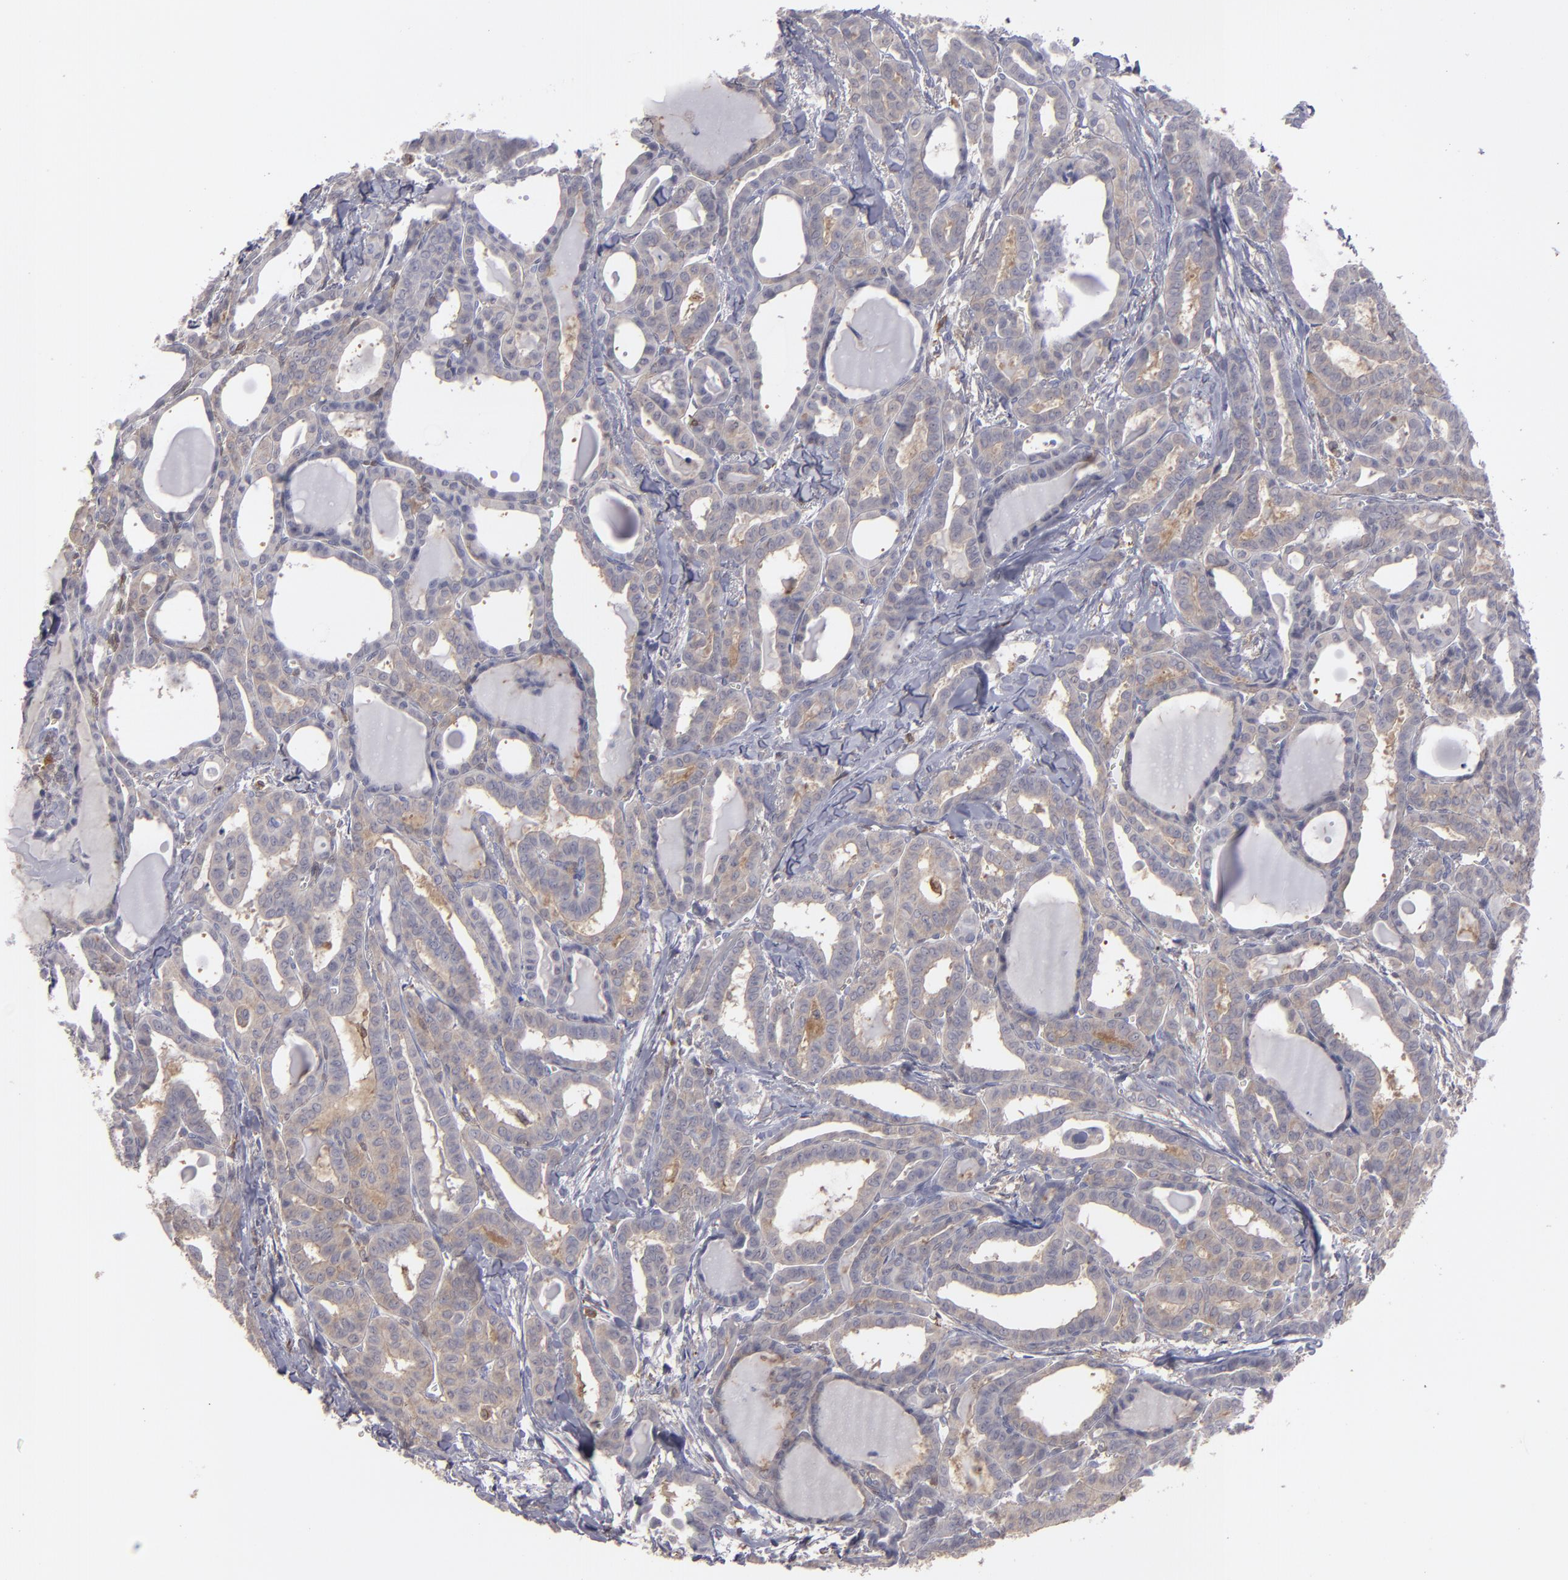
{"staining": {"intensity": "weak", "quantity": "25%-75%", "location": "cytoplasmic/membranous"}, "tissue": "thyroid cancer", "cell_type": "Tumor cells", "image_type": "cancer", "snomed": [{"axis": "morphology", "description": "Carcinoma, NOS"}, {"axis": "topography", "description": "Thyroid gland"}], "caption": "Approximately 25%-75% of tumor cells in human thyroid carcinoma demonstrate weak cytoplasmic/membranous protein expression as visualized by brown immunohistochemical staining.", "gene": "SEMA3G", "patient": {"sex": "female", "age": 91}}